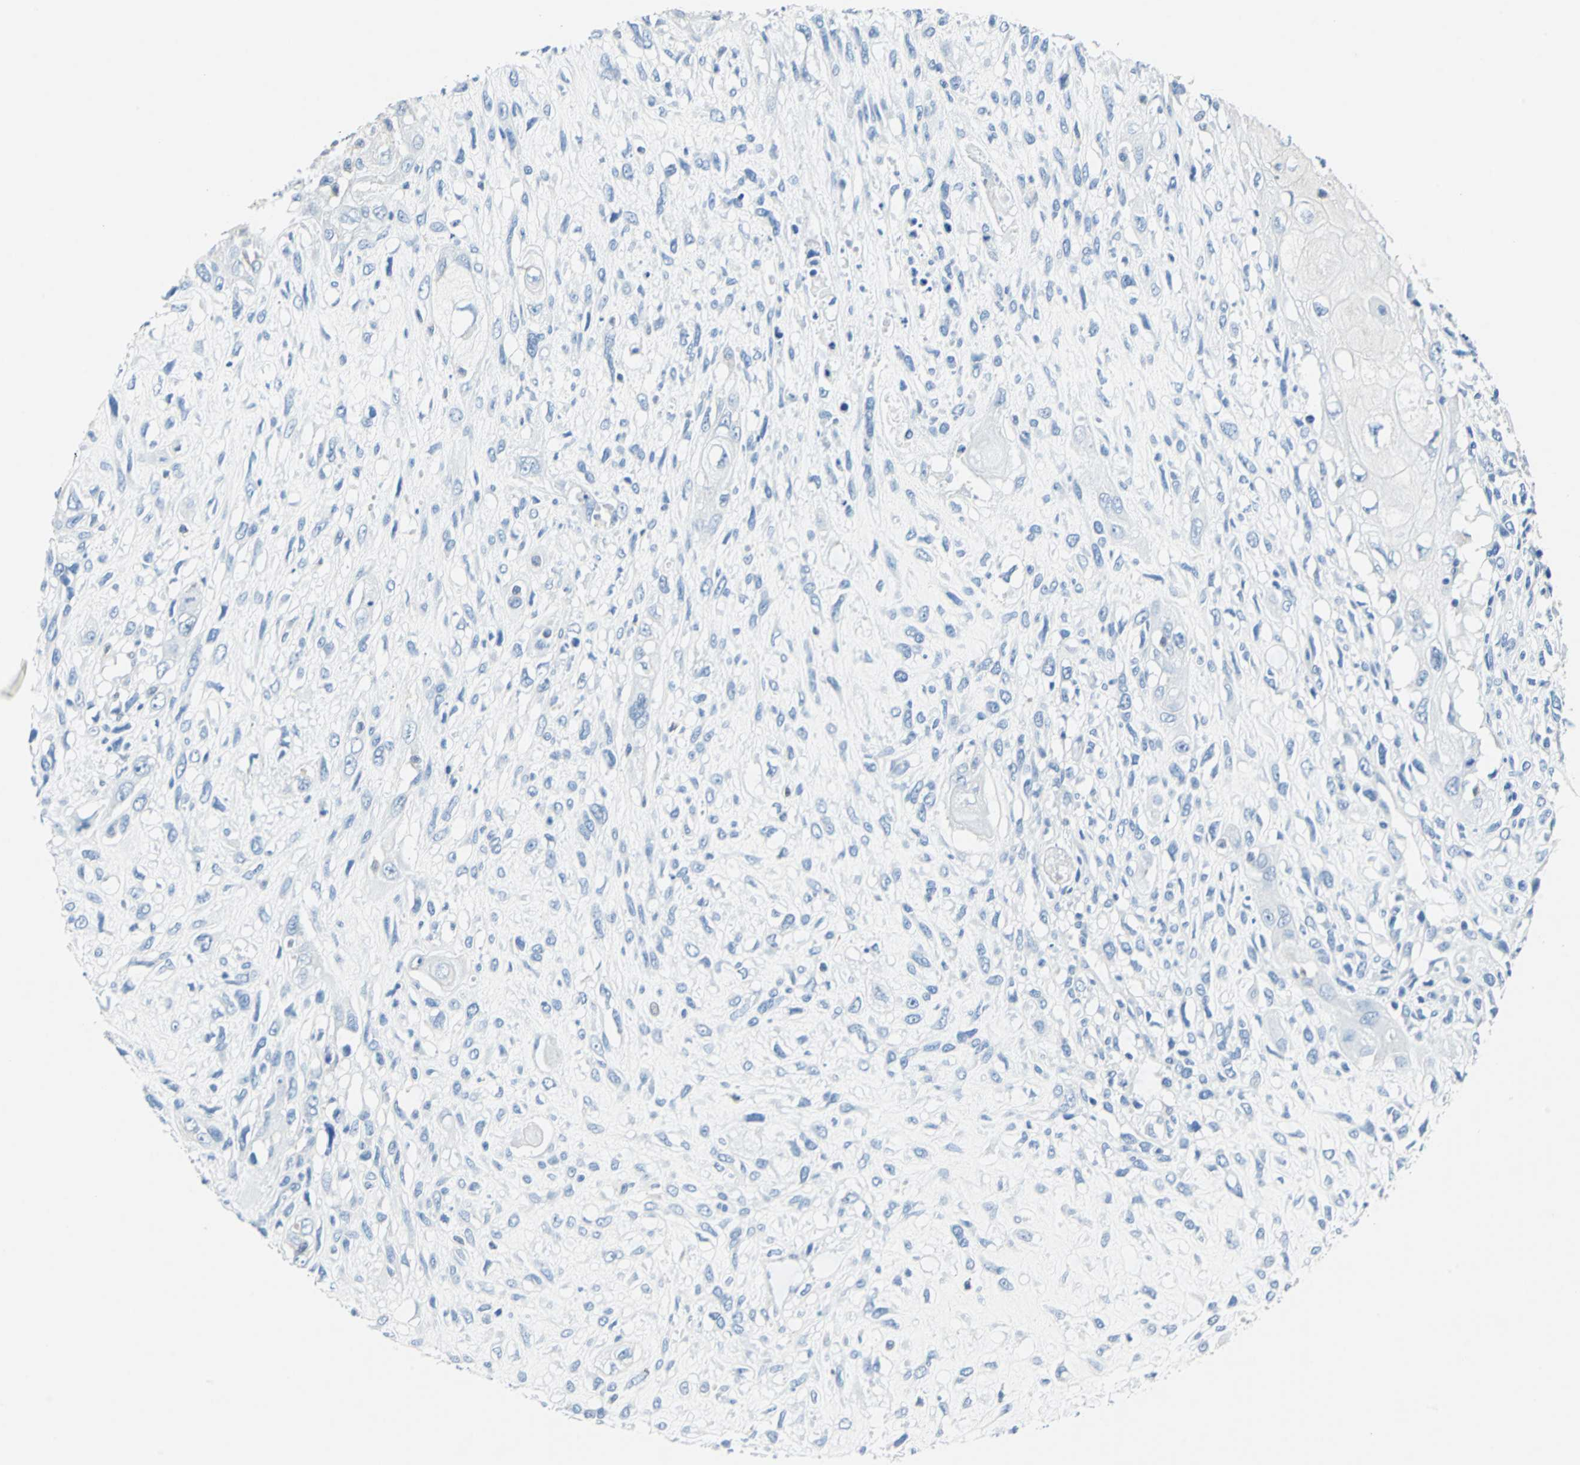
{"staining": {"intensity": "negative", "quantity": "none", "location": "none"}, "tissue": "head and neck cancer", "cell_type": "Tumor cells", "image_type": "cancer", "snomed": [{"axis": "morphology", "description": "Necrosis, NOS"}, {"axis": "morphology", "description": "Neoplasm, malignant, NOS"}, {"axis": "topography", "description": "Salivary gland"}, {"axis": "topography", "description": "Head-Neck"}], "caption": "The immunohistochemistry (IHC) image has no significant staining in tumor cells of head and neck cancer tissue.", "gene": "TEX264", "patient": {"sex": "male", "age": 43}}